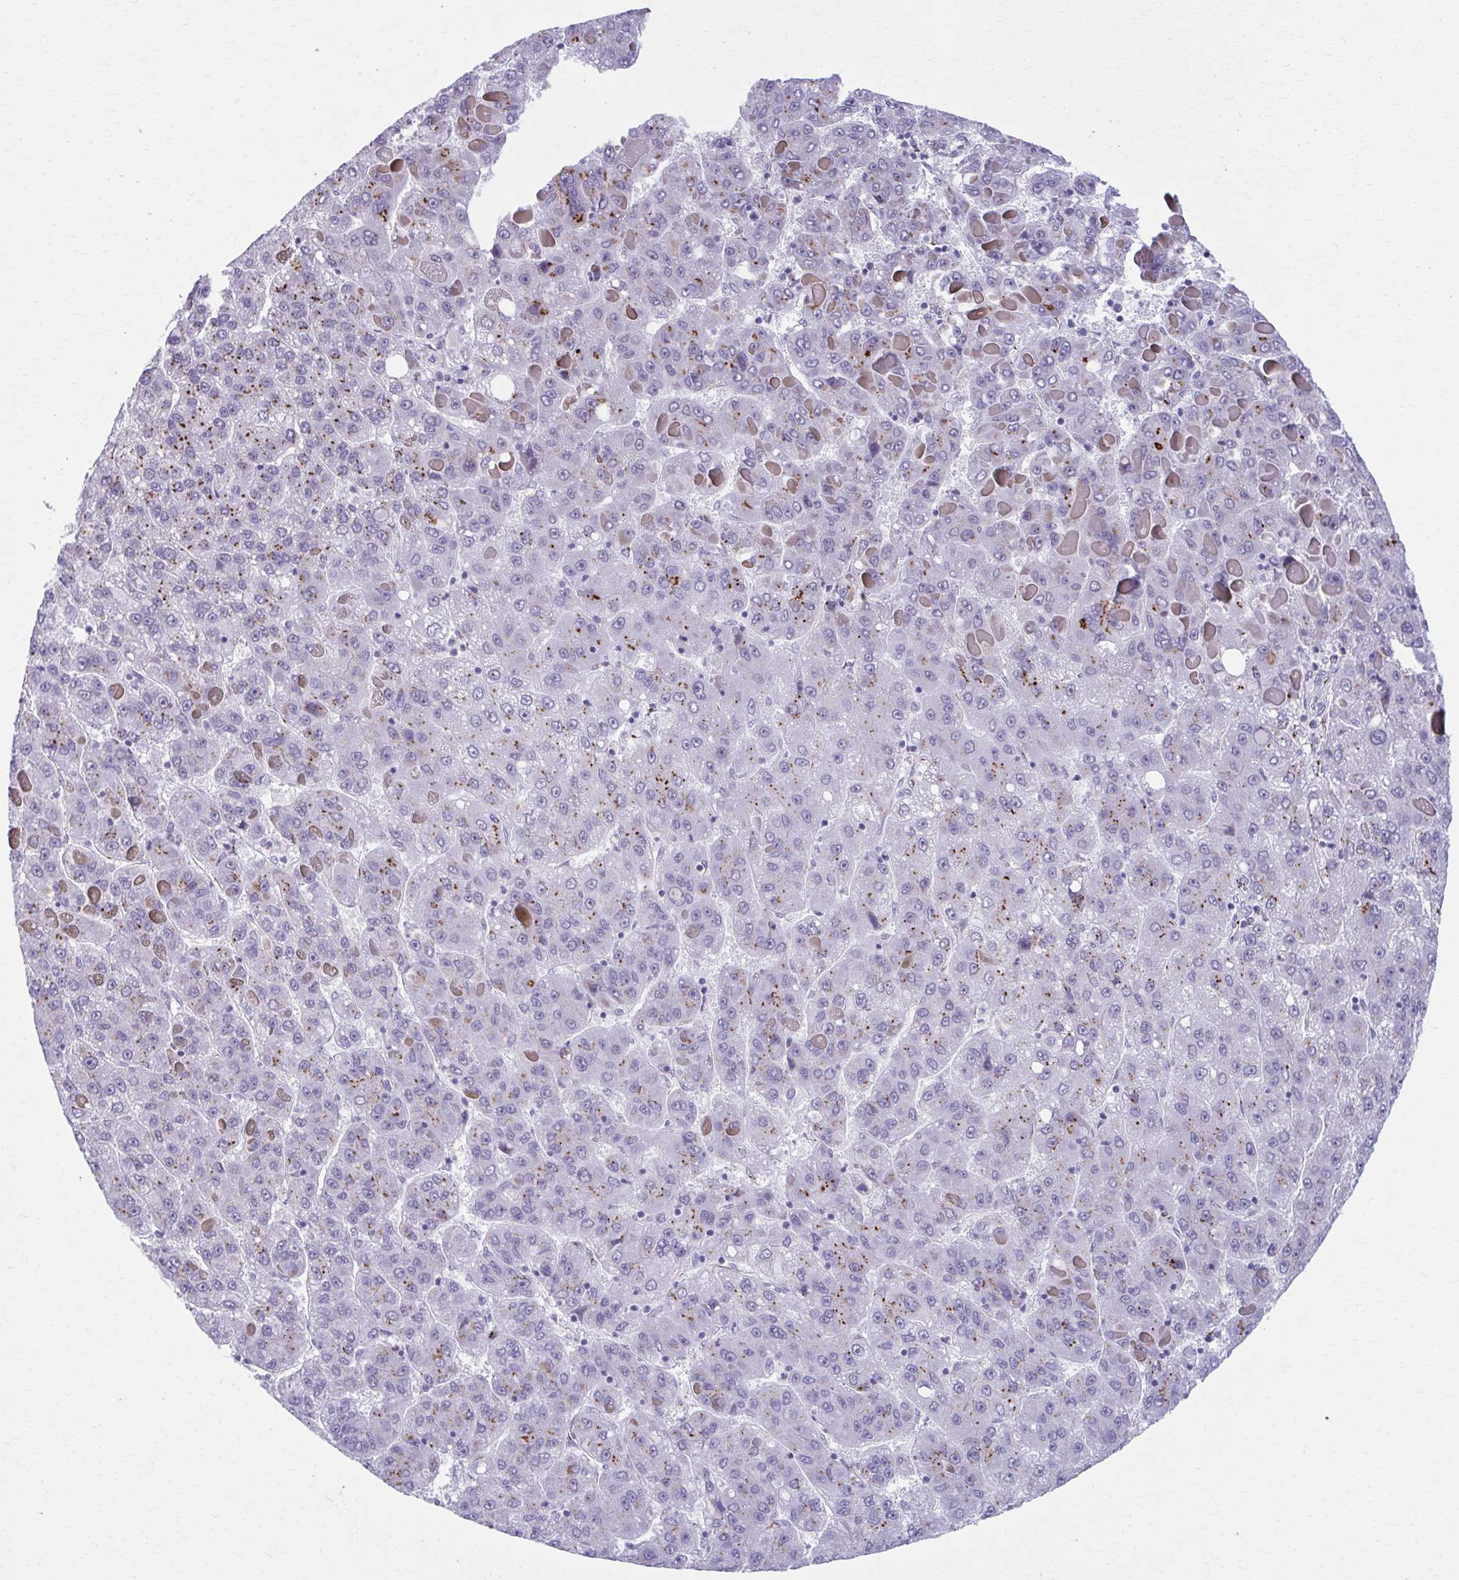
{"staining": {"intensity": "strong", "quantity": "<25%", "location": "cytoplasmic/membranous"}, "tissue": "liver cancer", "cell_type": "Tumor cells", "image_type": "cancer", "snomed": [{"axis": "morphology", "description": "Carcinoma, Hepatocellular, NOS"}, {"axis": "topography", "description": "Liver"}], "caption": "A high-resolution photomicrograph shows immunohistochemistry (IHC) staining of liver cancer, which demonstrates strong cytoplasmic/membranous staining in about <25% of tumor cells. (IHC, brightfield microscopy, high magnification).", "gene": "ZNF682", "patient": {"sex": "female", "age": 82}}